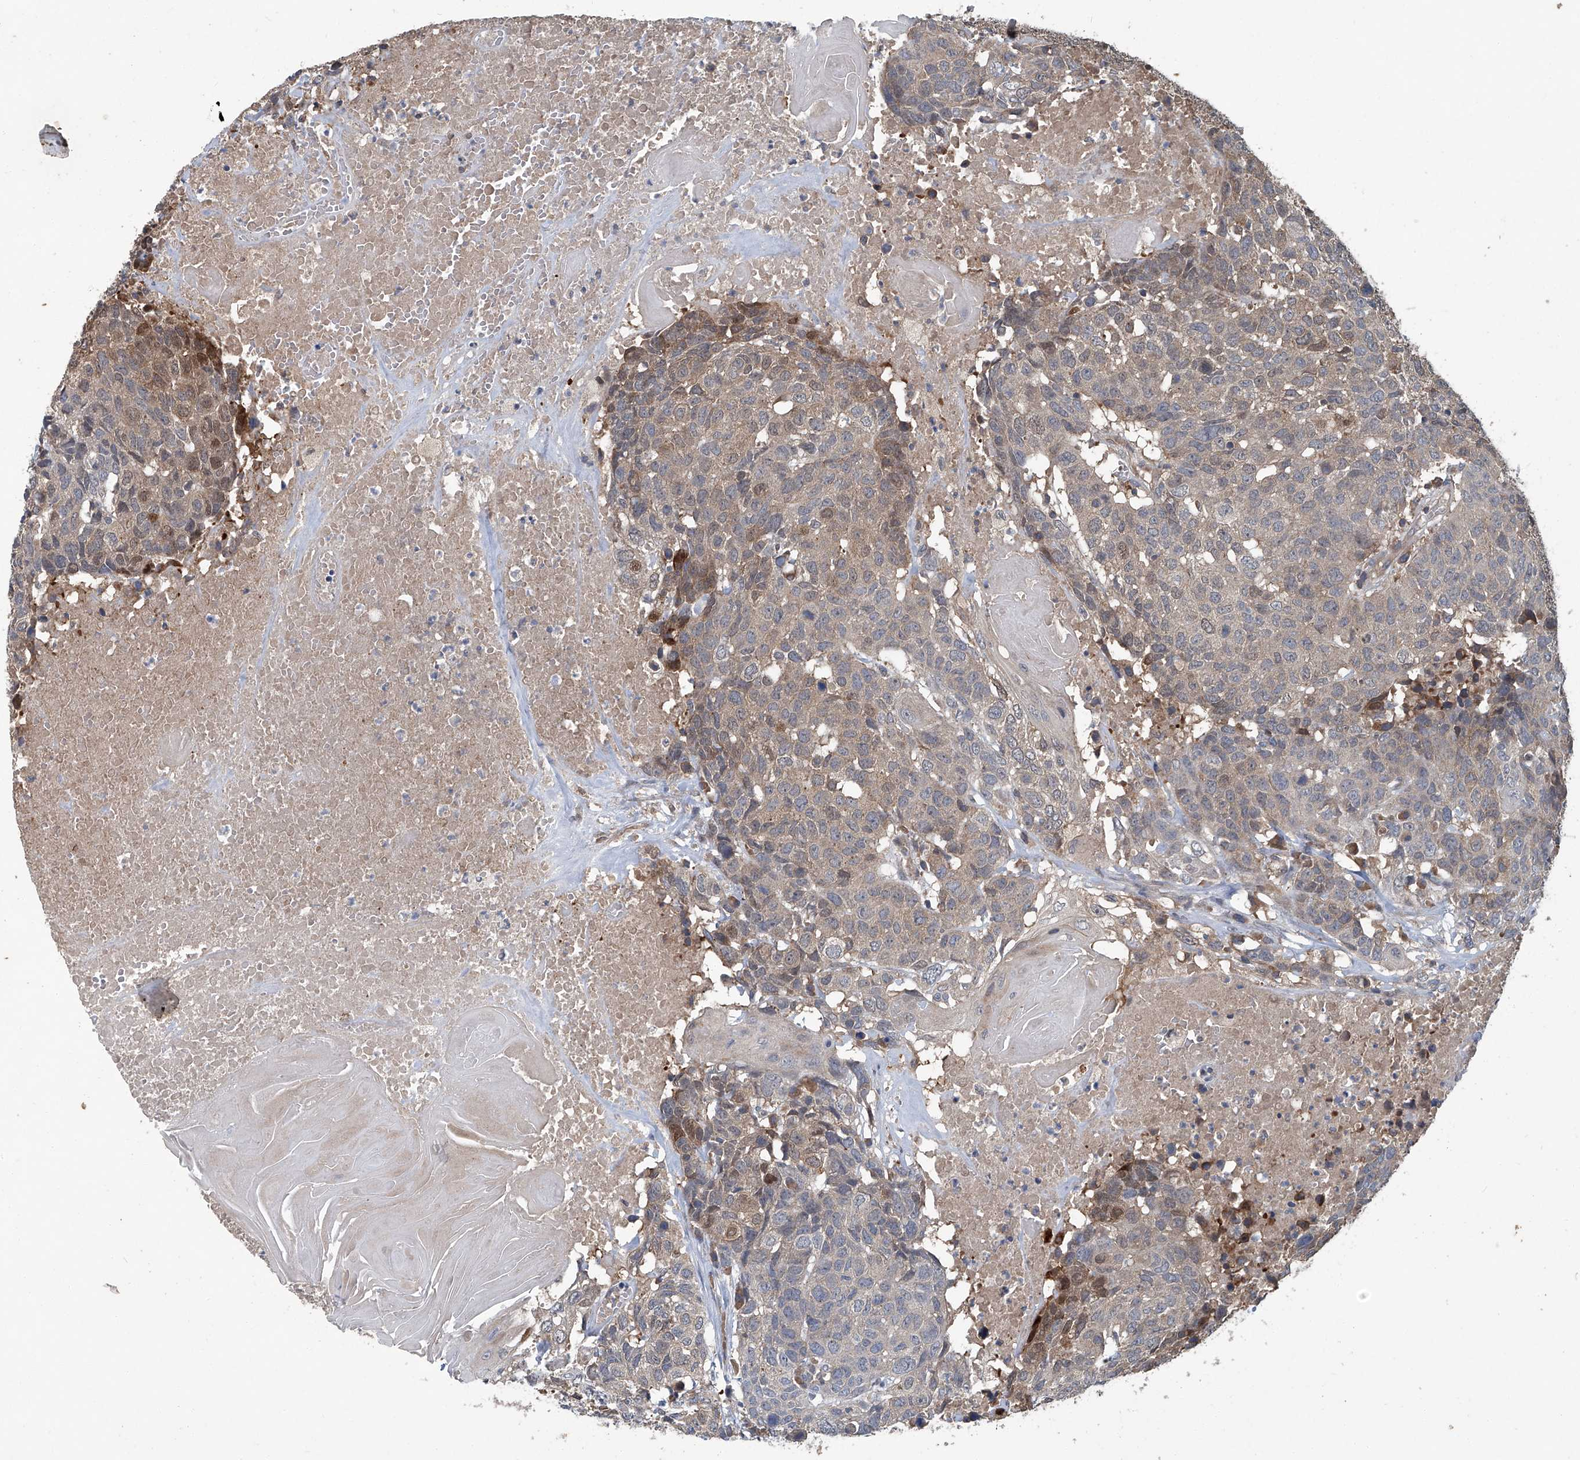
{"staining": {"intensity": "moderate", "quantity": "25%-75%", "location": "cytoplasmic/membranous"}, "tissue": "head and neck cancer", "cell_type": "Tumor cells", "image_type": "cancer", "snomed": [{"axis": "morphology", "description": "Squamous cell carcinoma, NOS"}, {"axis": "topography", "description": "Head-Neck"}], "caption": "Immunohistochemical staining of human squamous cell carcinoma (head and neck) demonstrates medium levels of moderate cytoplasmic/membranous protein positivity in approximately 25%-75% of tumor cells. The staining is performed using DAB brown chromogen to label protein expression. The nuclei are counter-stained blue using hematoxylin.", "gene": "ANKRD34A", "patient": {"sex": "male", "age": 66}}